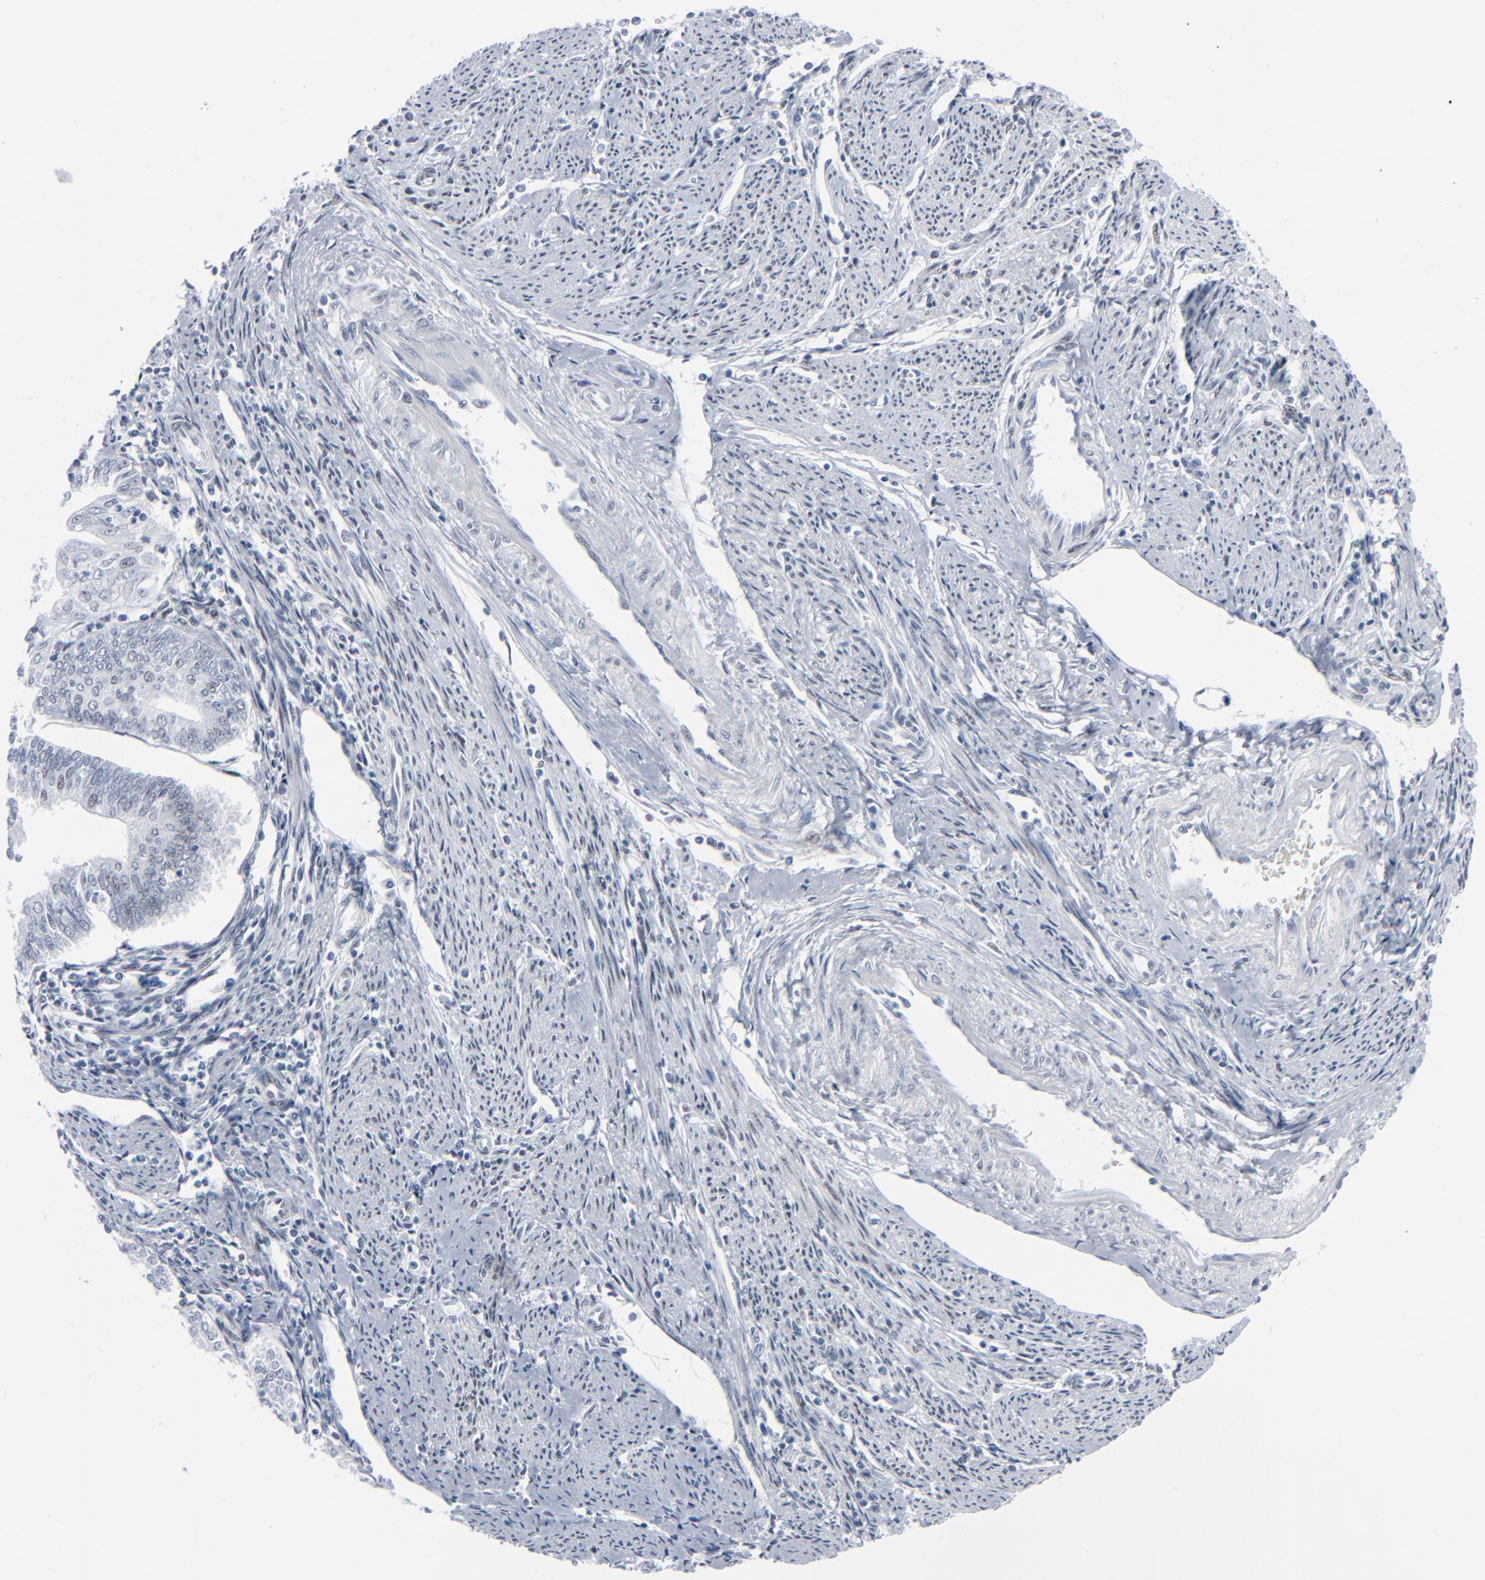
{"staining": {"intensity": "negative", "quantity": "none", "location": "none"}, "tissue": "endometrial cancer", "cell_type": "Tumor cells", "image_type": "cancer", "snomed": [{"axis": "morphology", "description": "Adenocarcinoma, NOS"}, {"axis": "topography", "description": "Endometrium"}], "caption": "An image of human adenocarcinoma (endometrial) is negative for staining in tumor cells.", "gene": "SIRT1", "patient": {"sex": "female", "age": 75}}